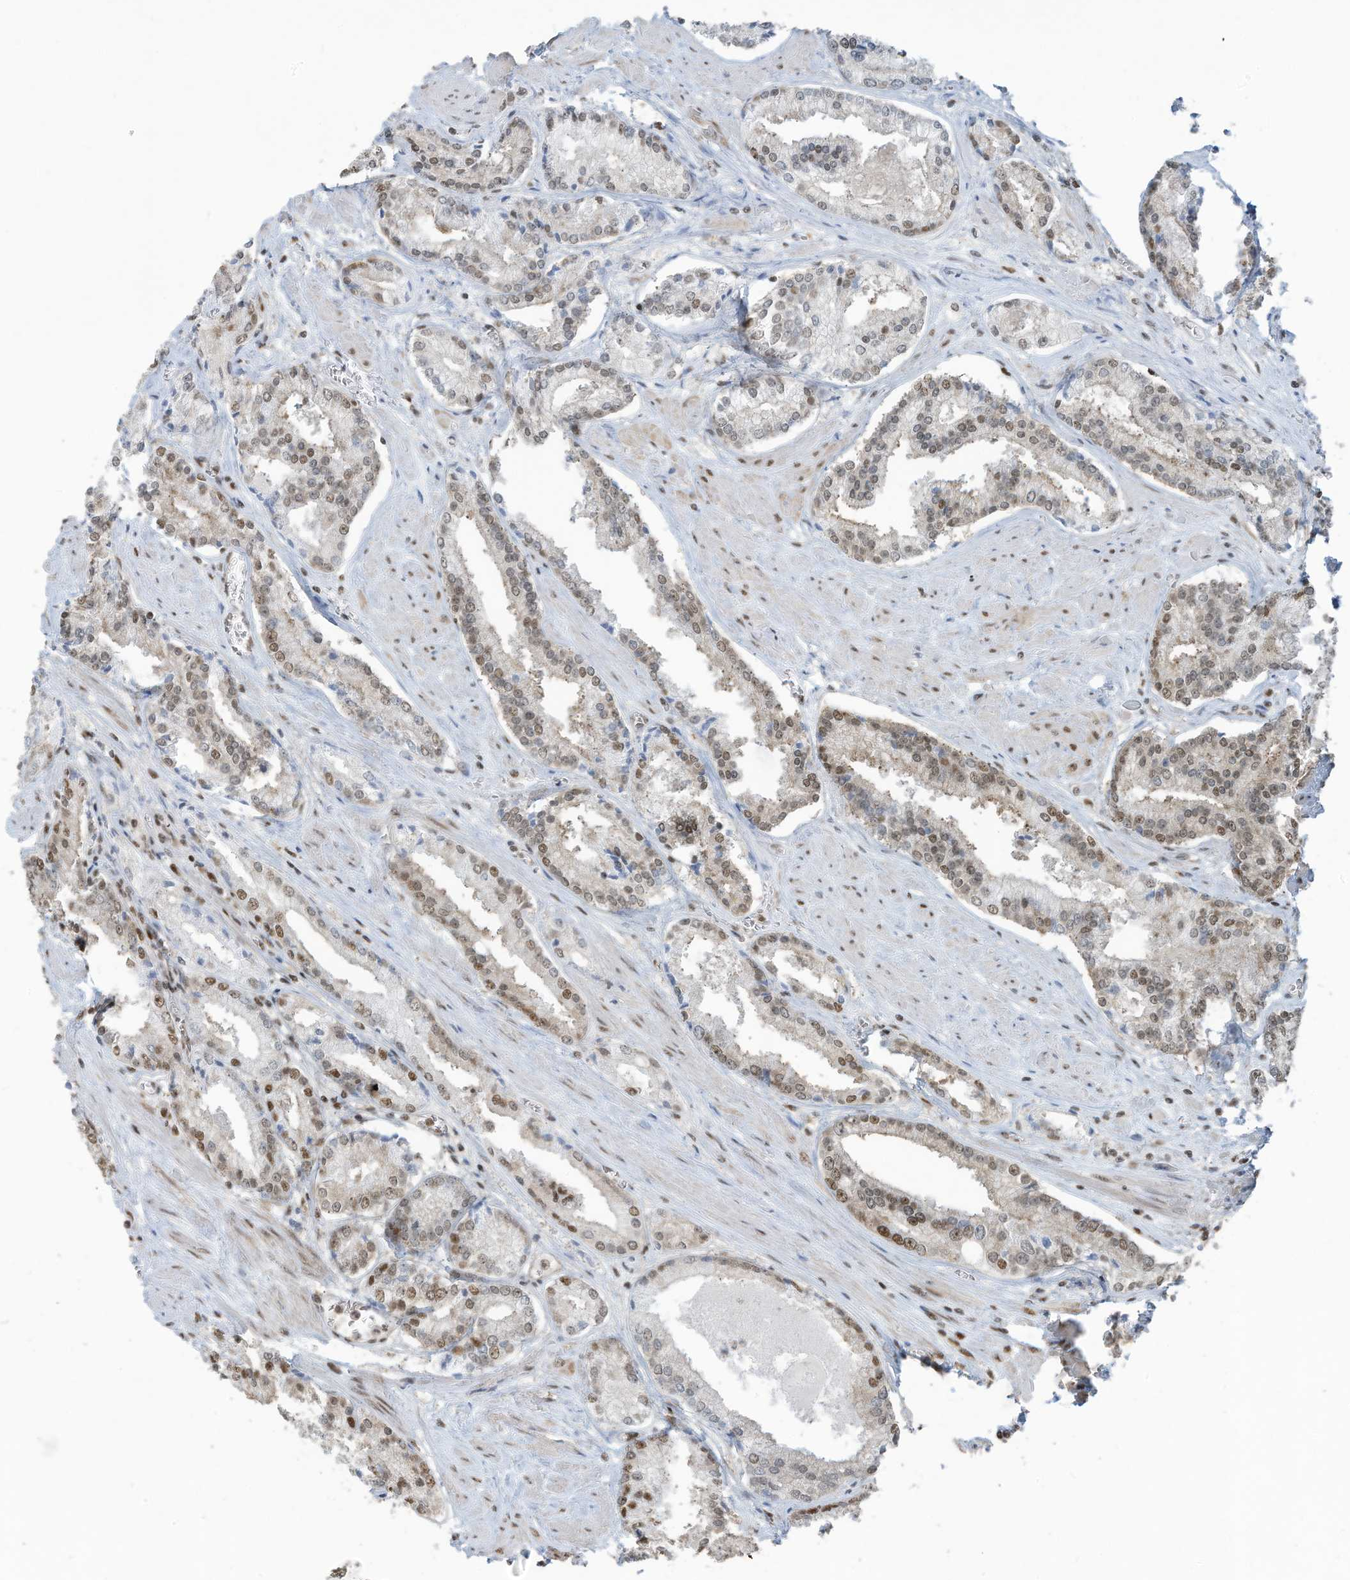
{"staining": {"intensity": "moderate", "quantity": ">75%", "location": "nuclear"}, "tissue": "prostate cancer", "cell_type": "Tumor cells", "image_type": "cancer", "snomed": [{"axis": "morphology", "description": "Adenocarcinoma, Low grade"}, {"axis": "topography", "description": "Prostate"}], "caption": "Low-grade adenocarcinoma (prostate) tissue exhibits moderate nuclear positivity in approximately >75% of tumor cells", "gene": "DBR1", "patient": {"sex": "male", "age": 54}}